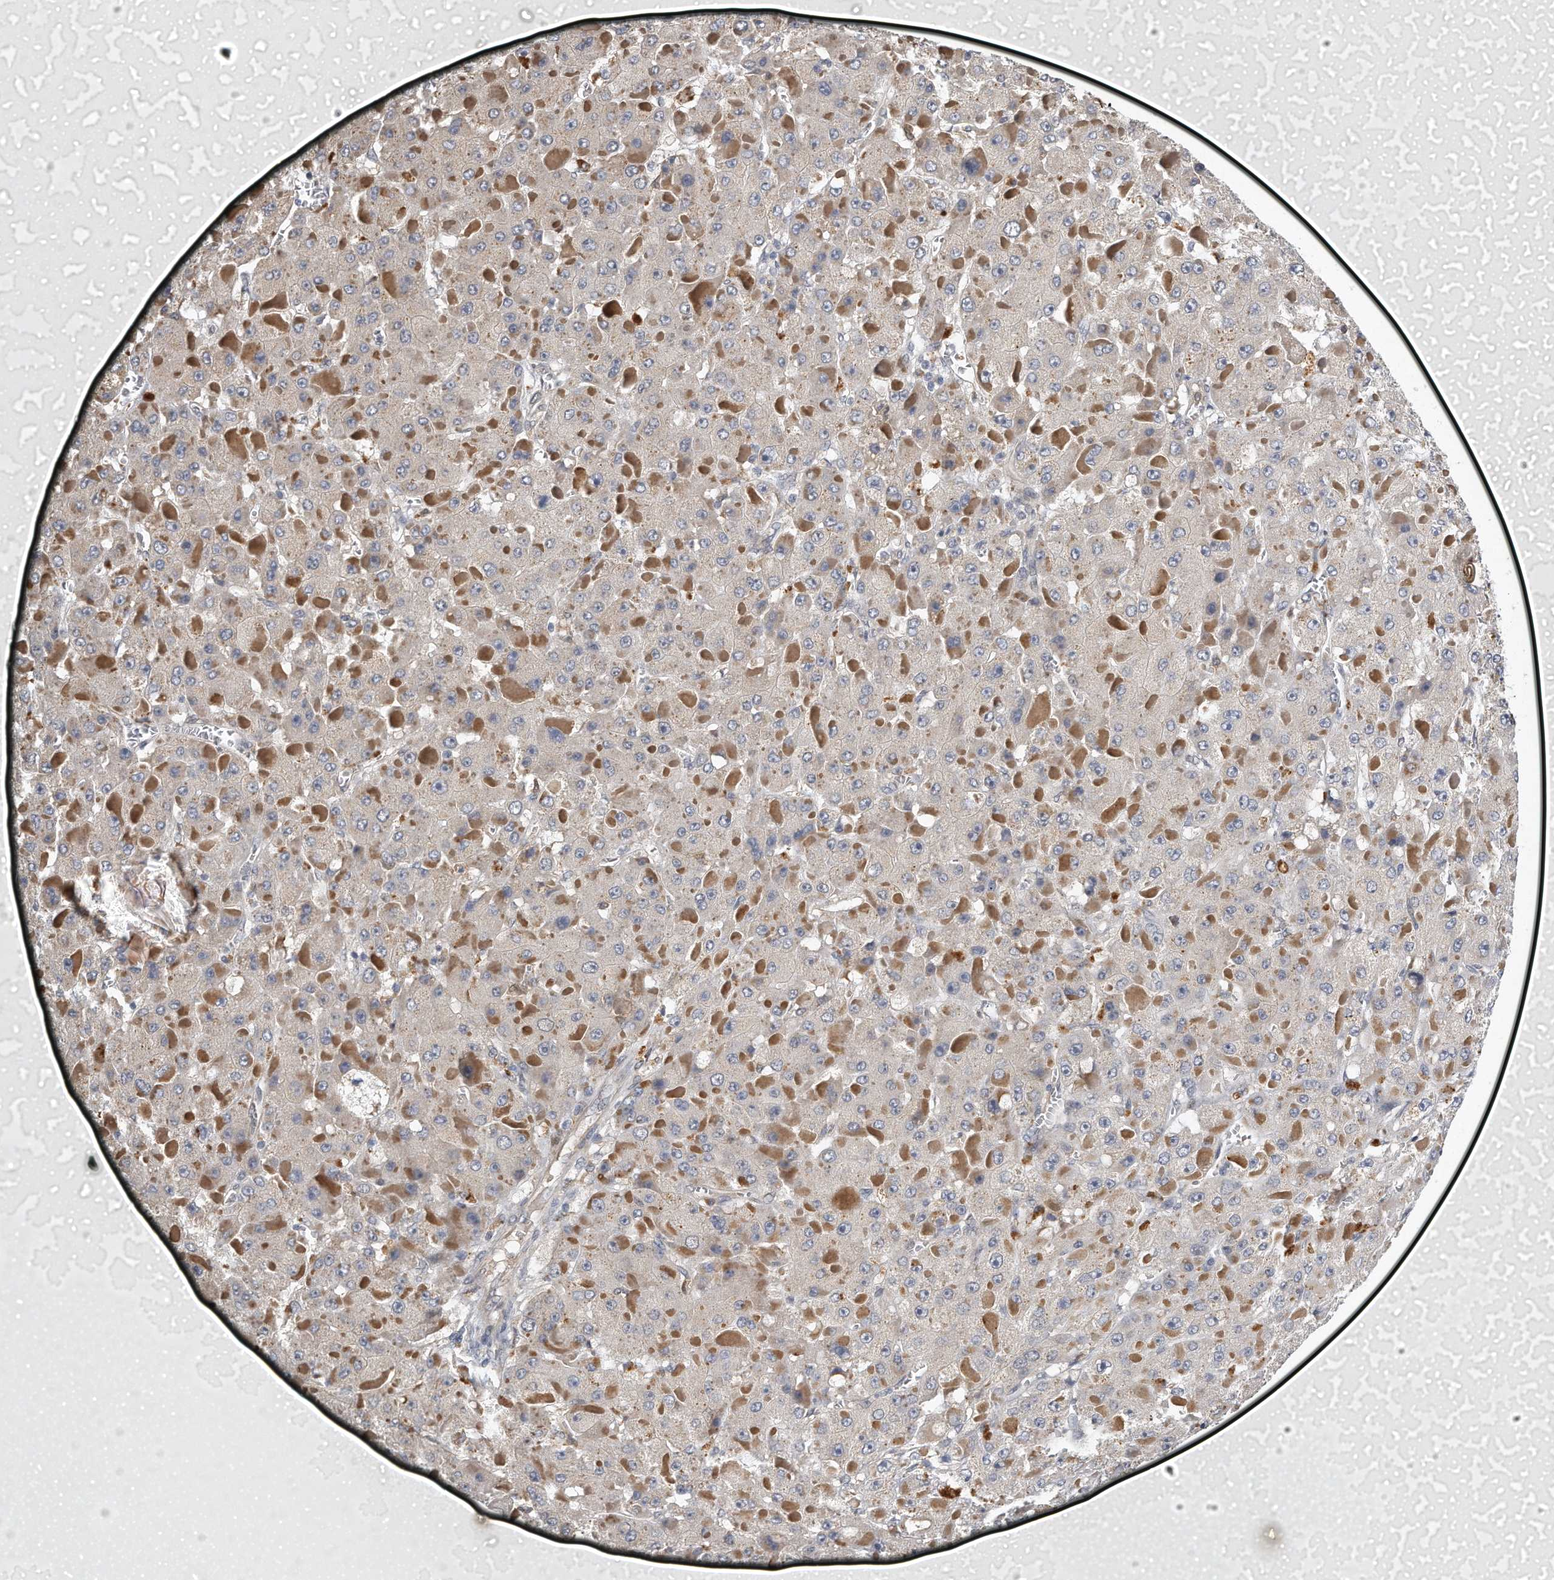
{"staining": {"intensity": "weak", "quantity": "<25%", "location": "cytoplasmic/membranous"}, "tissue": "liver cancer", "cell_type": "Tumor cells", "image_type": "cancer", "snomed": [{"axis": "morphology", "description": "Carcinoma, Hepatocellular, NOS"}, {"axis": "topography", "description": "Liver"}], "caption": "Protein analysis of liver cancer shows no significant staining in tumor cells.", "gene": "CAMK1", "patient": {"sex": "female", "age": 73}}